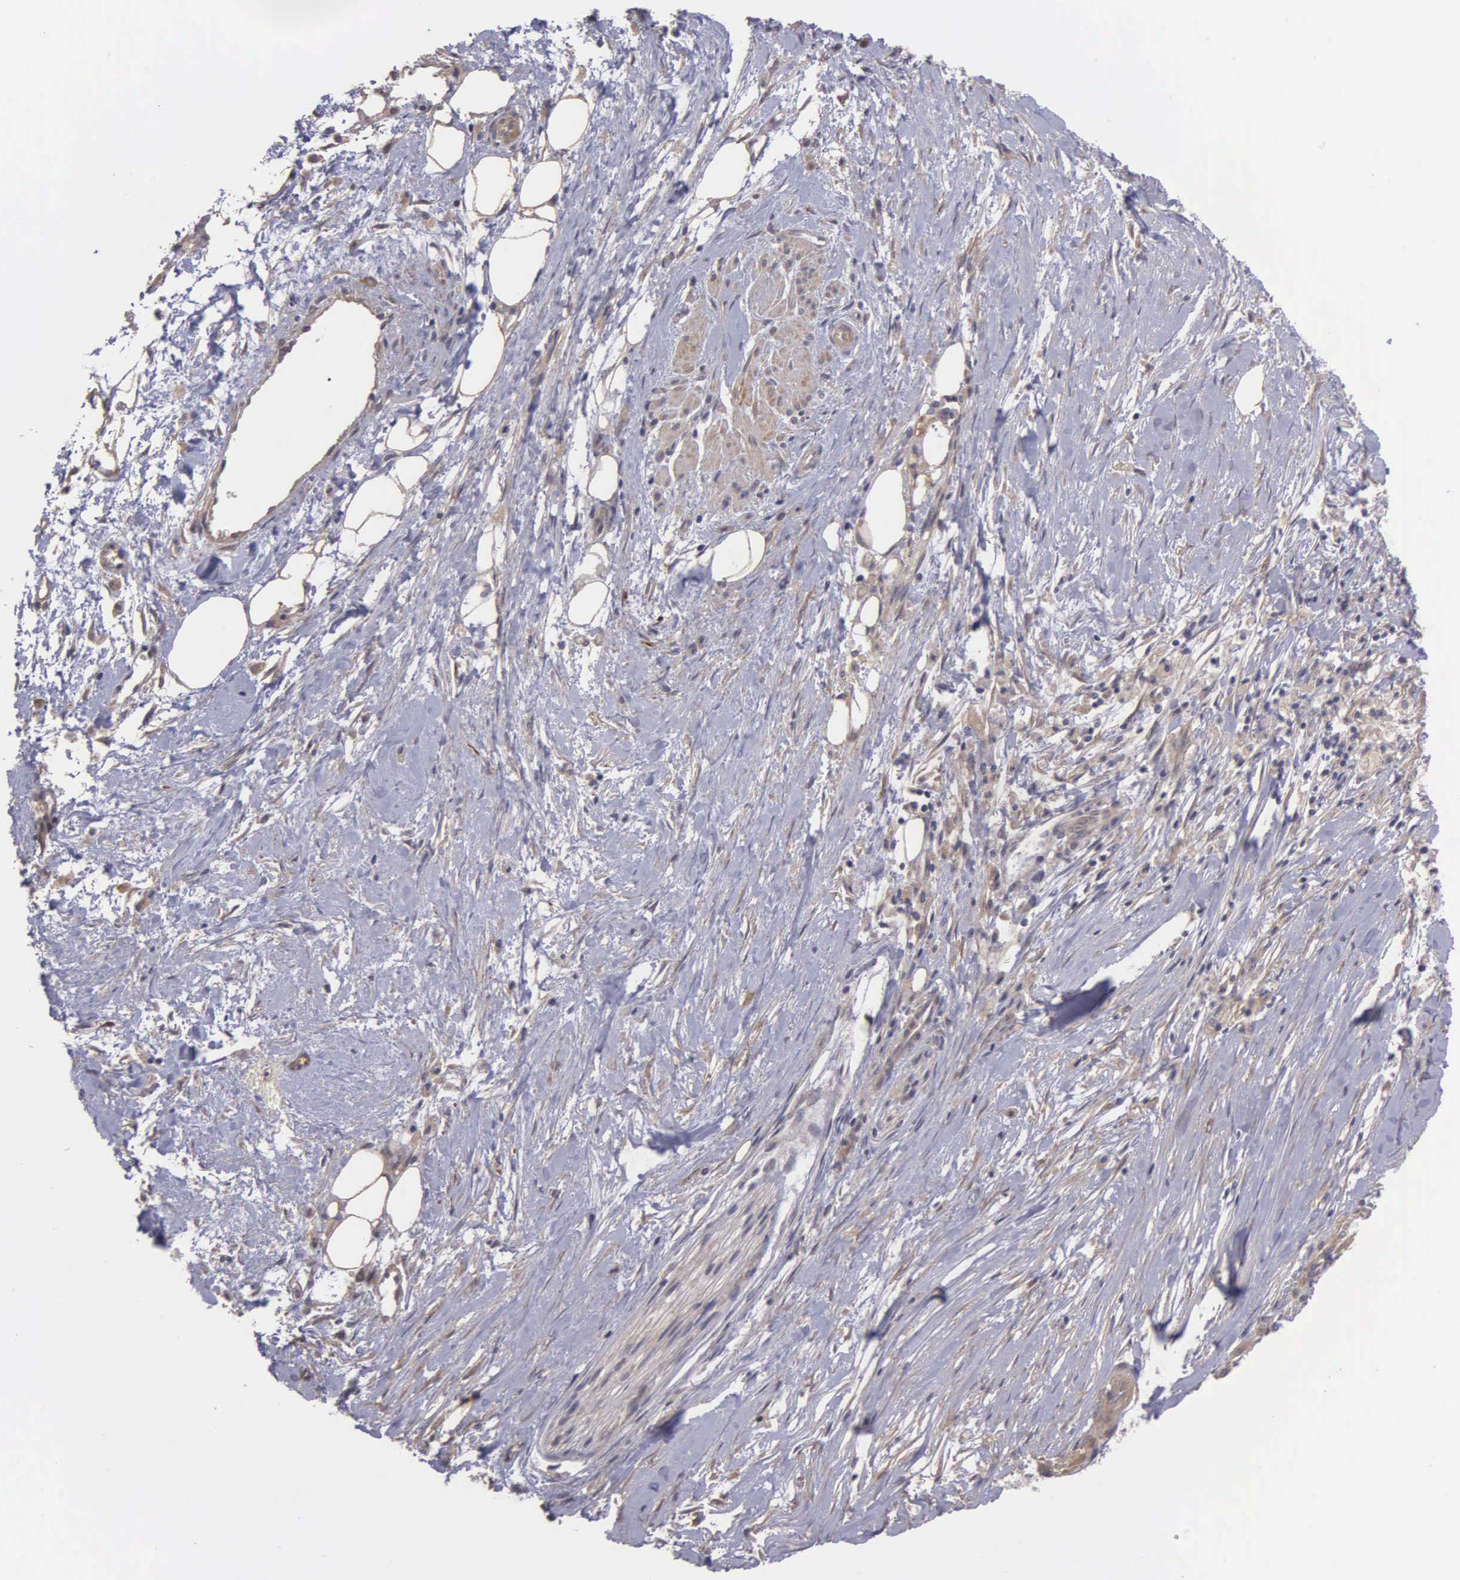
{"staining": {"intensity": "negative", "quantity": "none", "location": "none"}, "tissue": "pancreatic cancer", "cell_type": "Tumor cells", "image_type": "cancer", "snomed": [{"axis": "morphology", "description": "Adenocarcinoma, NOS"}, {"axis": "topography", "description": "Pancreas"}], "caption": "There is no significant positivity in tumor cells of pancreatic cancer (adenocarcinoma). The staining was performed using DAB to visualize the protein expression in brown, while the nuclei were stained in blue with hematoxylin (Magnification: 20x).", "gene": "RTL10", "patient": {"sex": "male", "age": 79}}